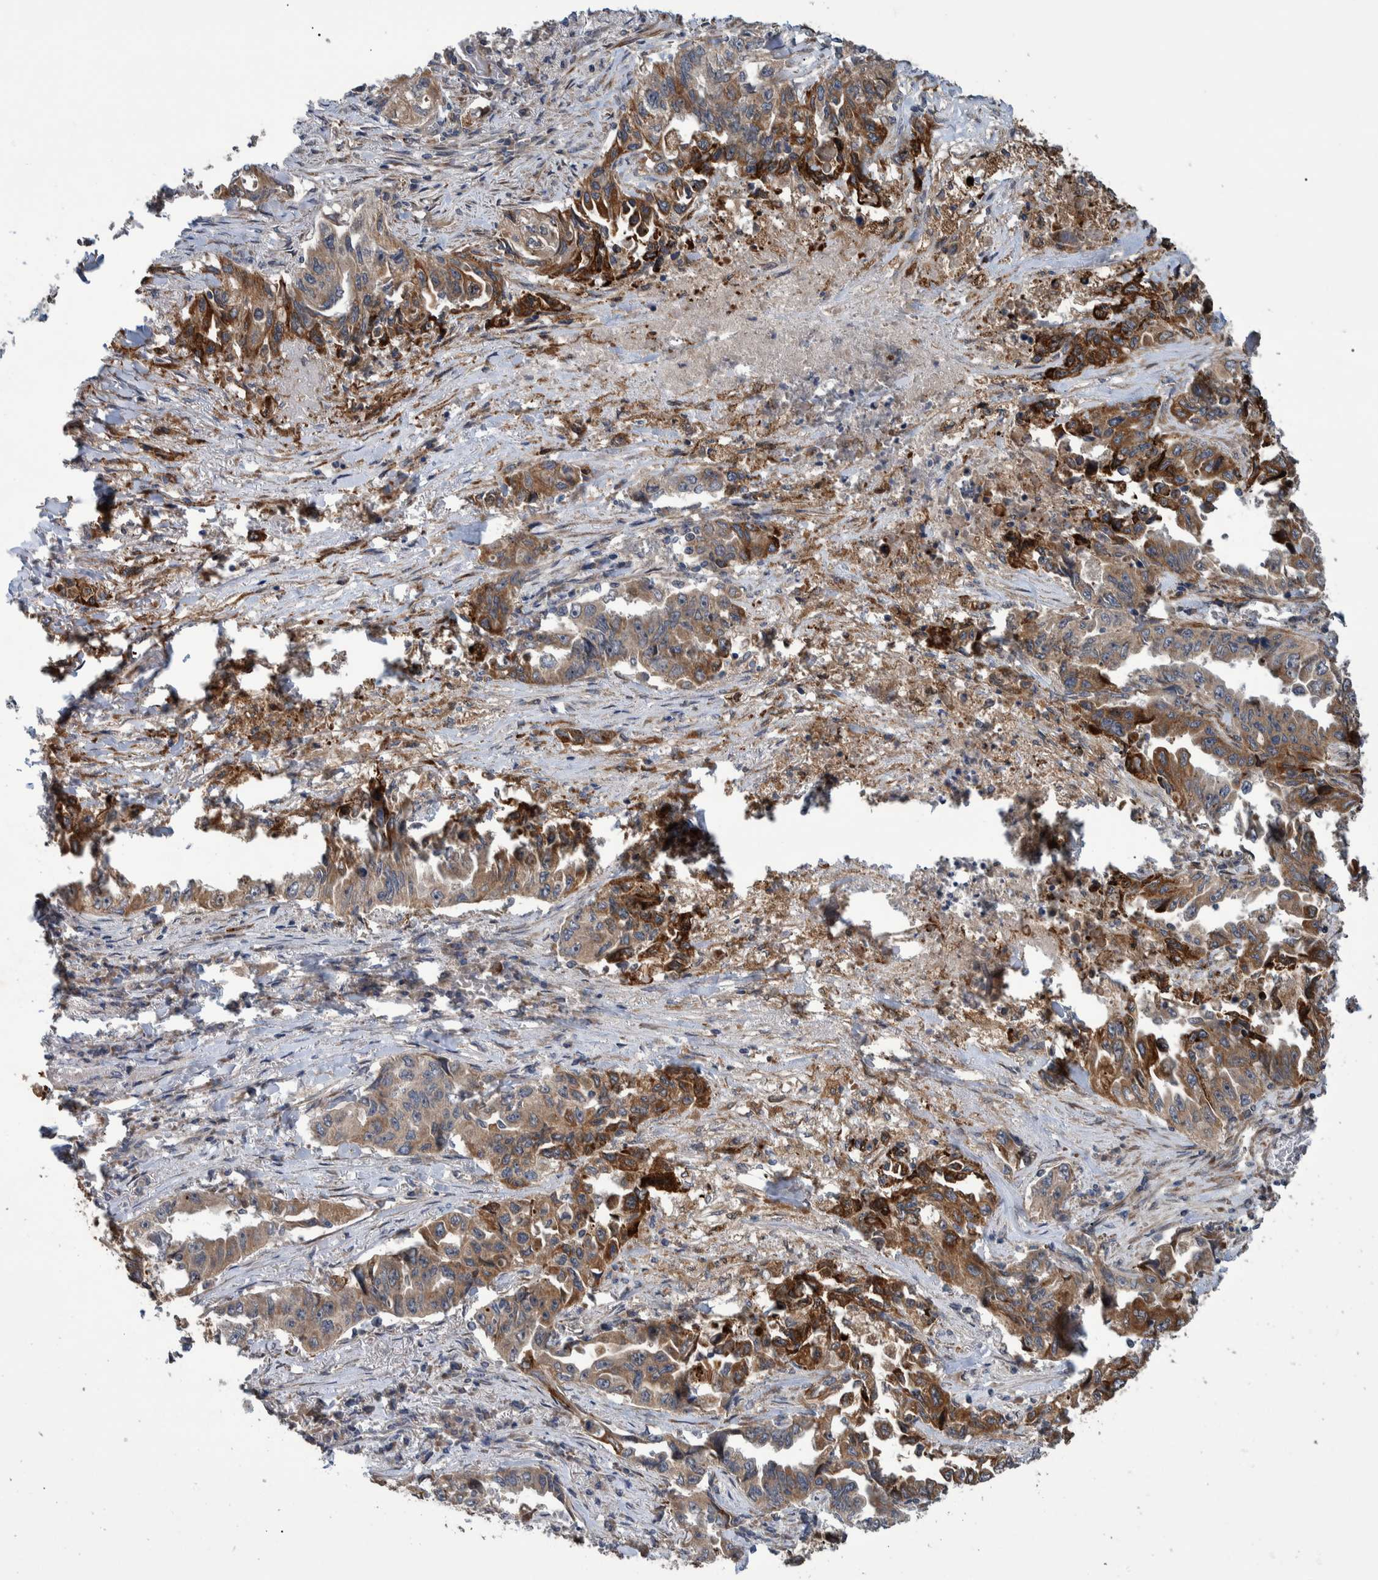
{"staining": {"intensity": "strong", "quantity": "<25%", "location": "cytoplasmic/membranous"}, "tissue": "lung cancer", "cell_type": "Tumor cells", "image_type": "cancer", "snomed": [{"axis": "morphology", "description": "Adenocarcinoma, NOS"}, {"axis": "topography", "description": "Lung"}], "caption": "Strong cytoplasmic/membranous expression is seen in approximately <25% of tumor cells in lung cancer (adenocarcinoma).", "gene": "B3GNTL1", "patient": {"sex": "female", "age": 51}}